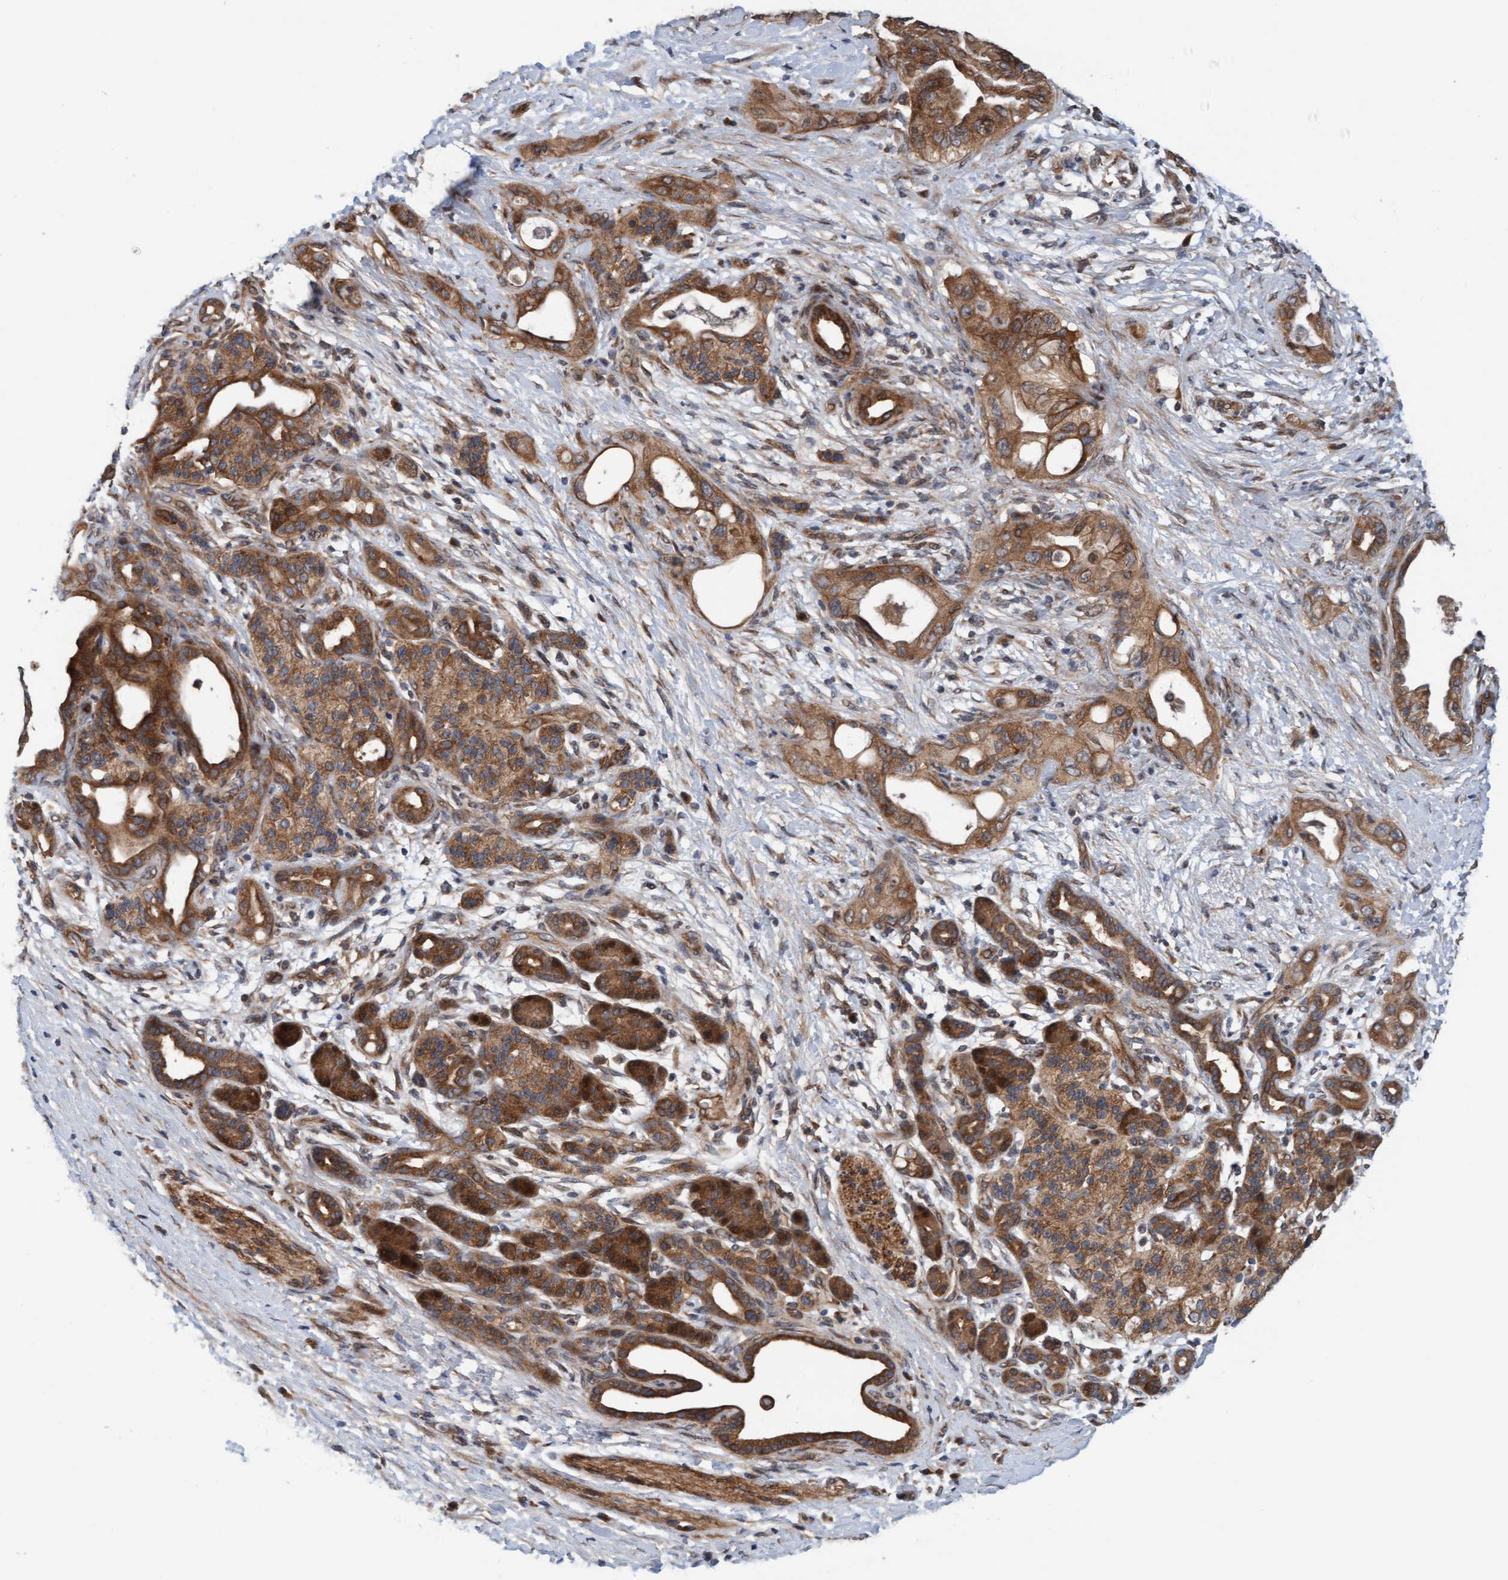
{"staining": {"intensity": "moderate", "quantity": ">75%", "location": "cytoplasmic/membranous"}, "tissue": "pancreatic cancer", "cell_type": "Tumor cells", "image_type": "cancer", "snomed": [{"axis": "morphology", "description": "Adenocarcinoma, NOS"}, {"axis": "topography", "description": "Pancreas"}], "caption": "IHC of pancreatic cancer exhibits medium levels of moderate cytoplasmic/membranous expression in approximately >75% of tumor cells. (DAB (3,3'-diaminobenzidine) IHC, brown staining for protein, blue staining for nuclei).", "gene": "MLXIP", "patient": {"sex": "male", "age": 59}}